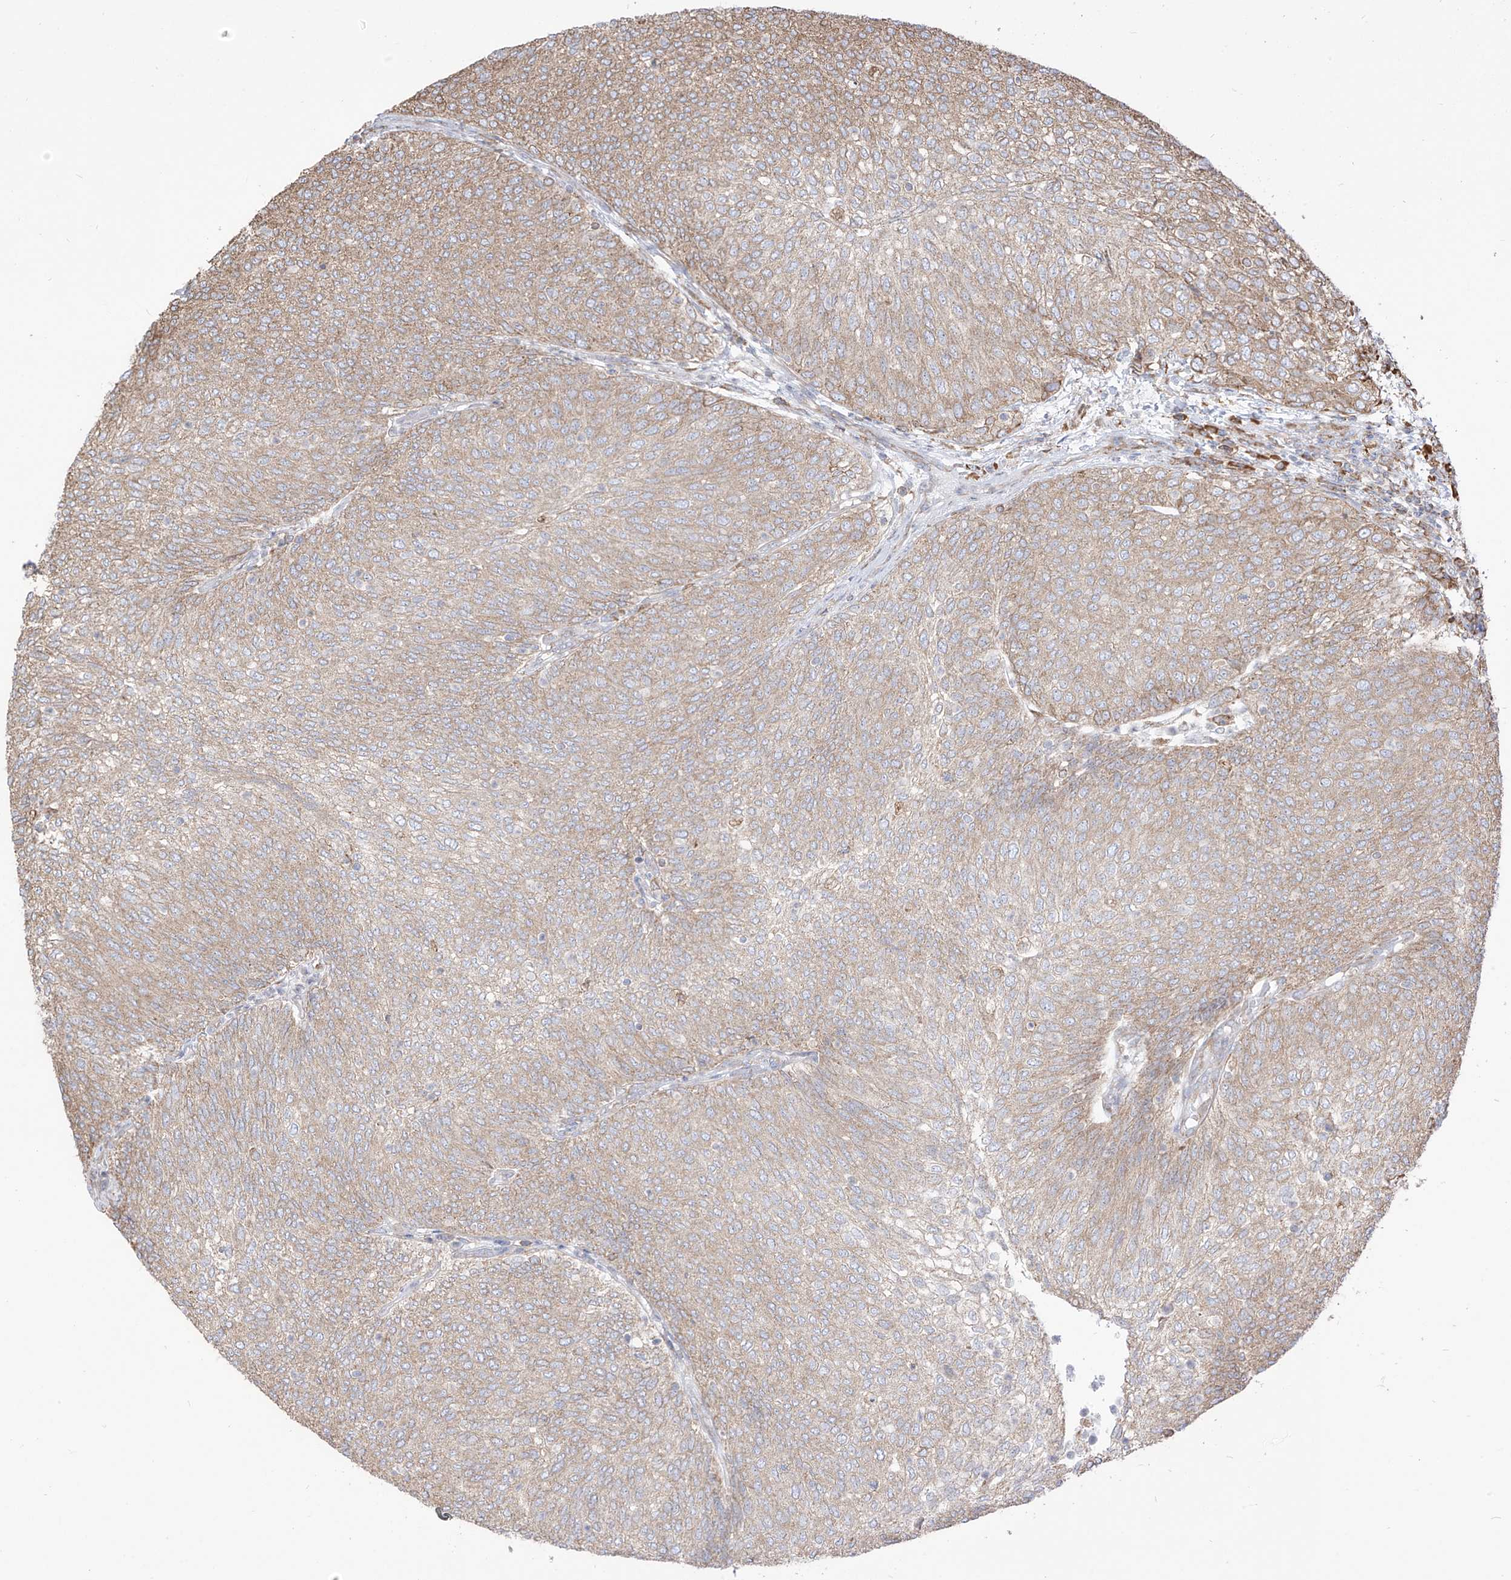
{"staining": {"intensity": "weak", "quantity": ">75%", "location": "cytoplasmic/membranous"}, "tissue": "urothelial cancer", "cell_type": "Tumor cells", "image_type": "cancer", "snomed": [{"axis": "morphology", "description": "Urothelial carcinoma, Low grade"}, {"axis": "topography", "description": "Urinary bladder"}], "caption": "The micrograph demonstrates a brown stain indicating the presence of a protein in the cytoplasmic/membranous of tumor cells in urothelial cancer. The protein is stained brown, and the nuclei are stained in blue (DAB IHC with brightfield microscopy, high magnification).", "gene": "PDIA6", "patient": {"sex": "female", "age": 79}}